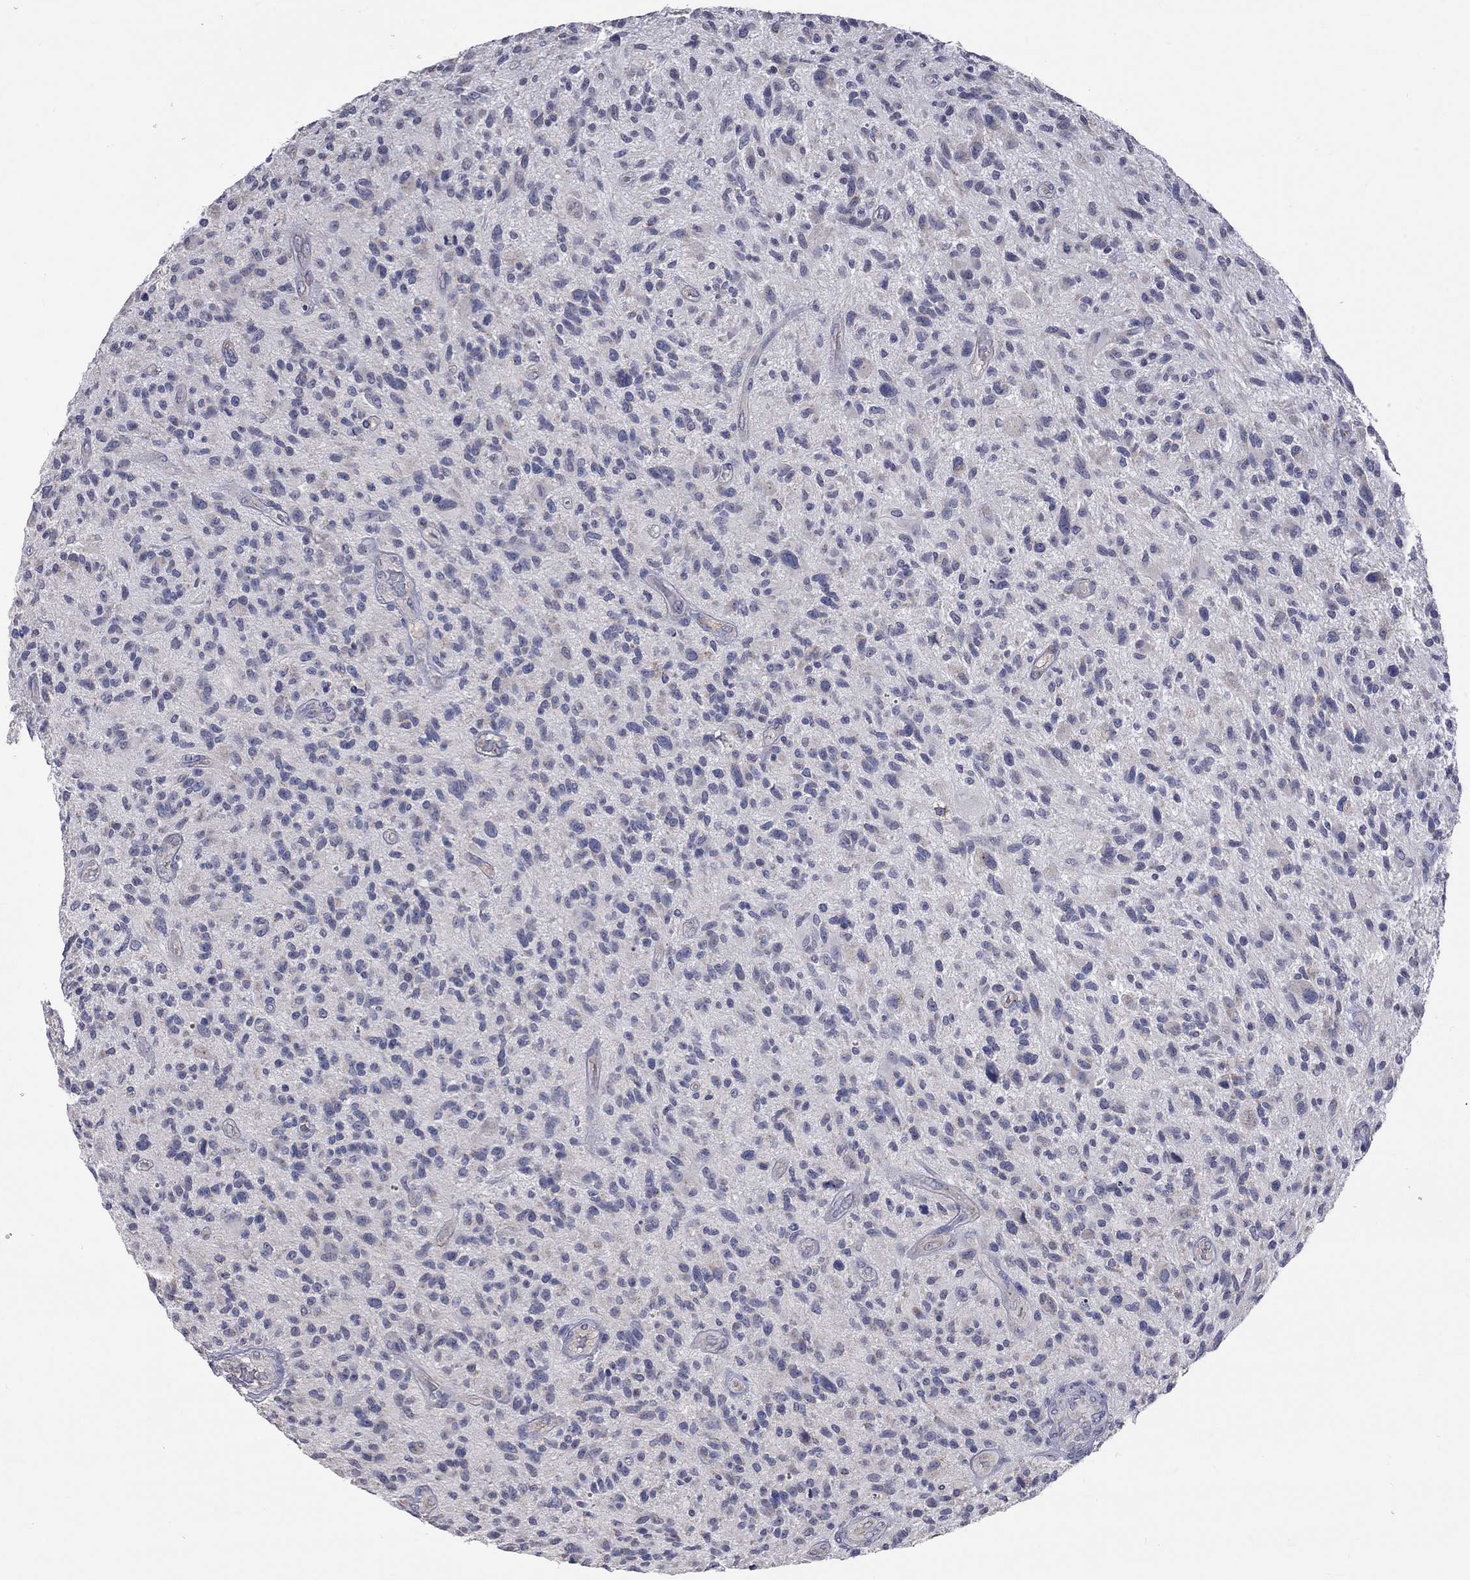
{"staining": {"intensity": "negative", "quantity": "none", "location": "none"}, "tissue": "glioma", "cell_type": "Tumor cells", "image_type": "cancer", "snomed": [{"axis": "morphology", "description": "Glioma, malignant, High grade"}, {"axis": "topography", "description": "Brain"}], "caption": "Tumor cells show no significant staining in high-grade glioma (malignant). Brightfield microscopy of immunohistochemistry stained with DAB (brown) and hematoxylin (blue), captured at high magnification.", "gene": "OPRK1", "patient": {"sex": "male", "age": 47}}